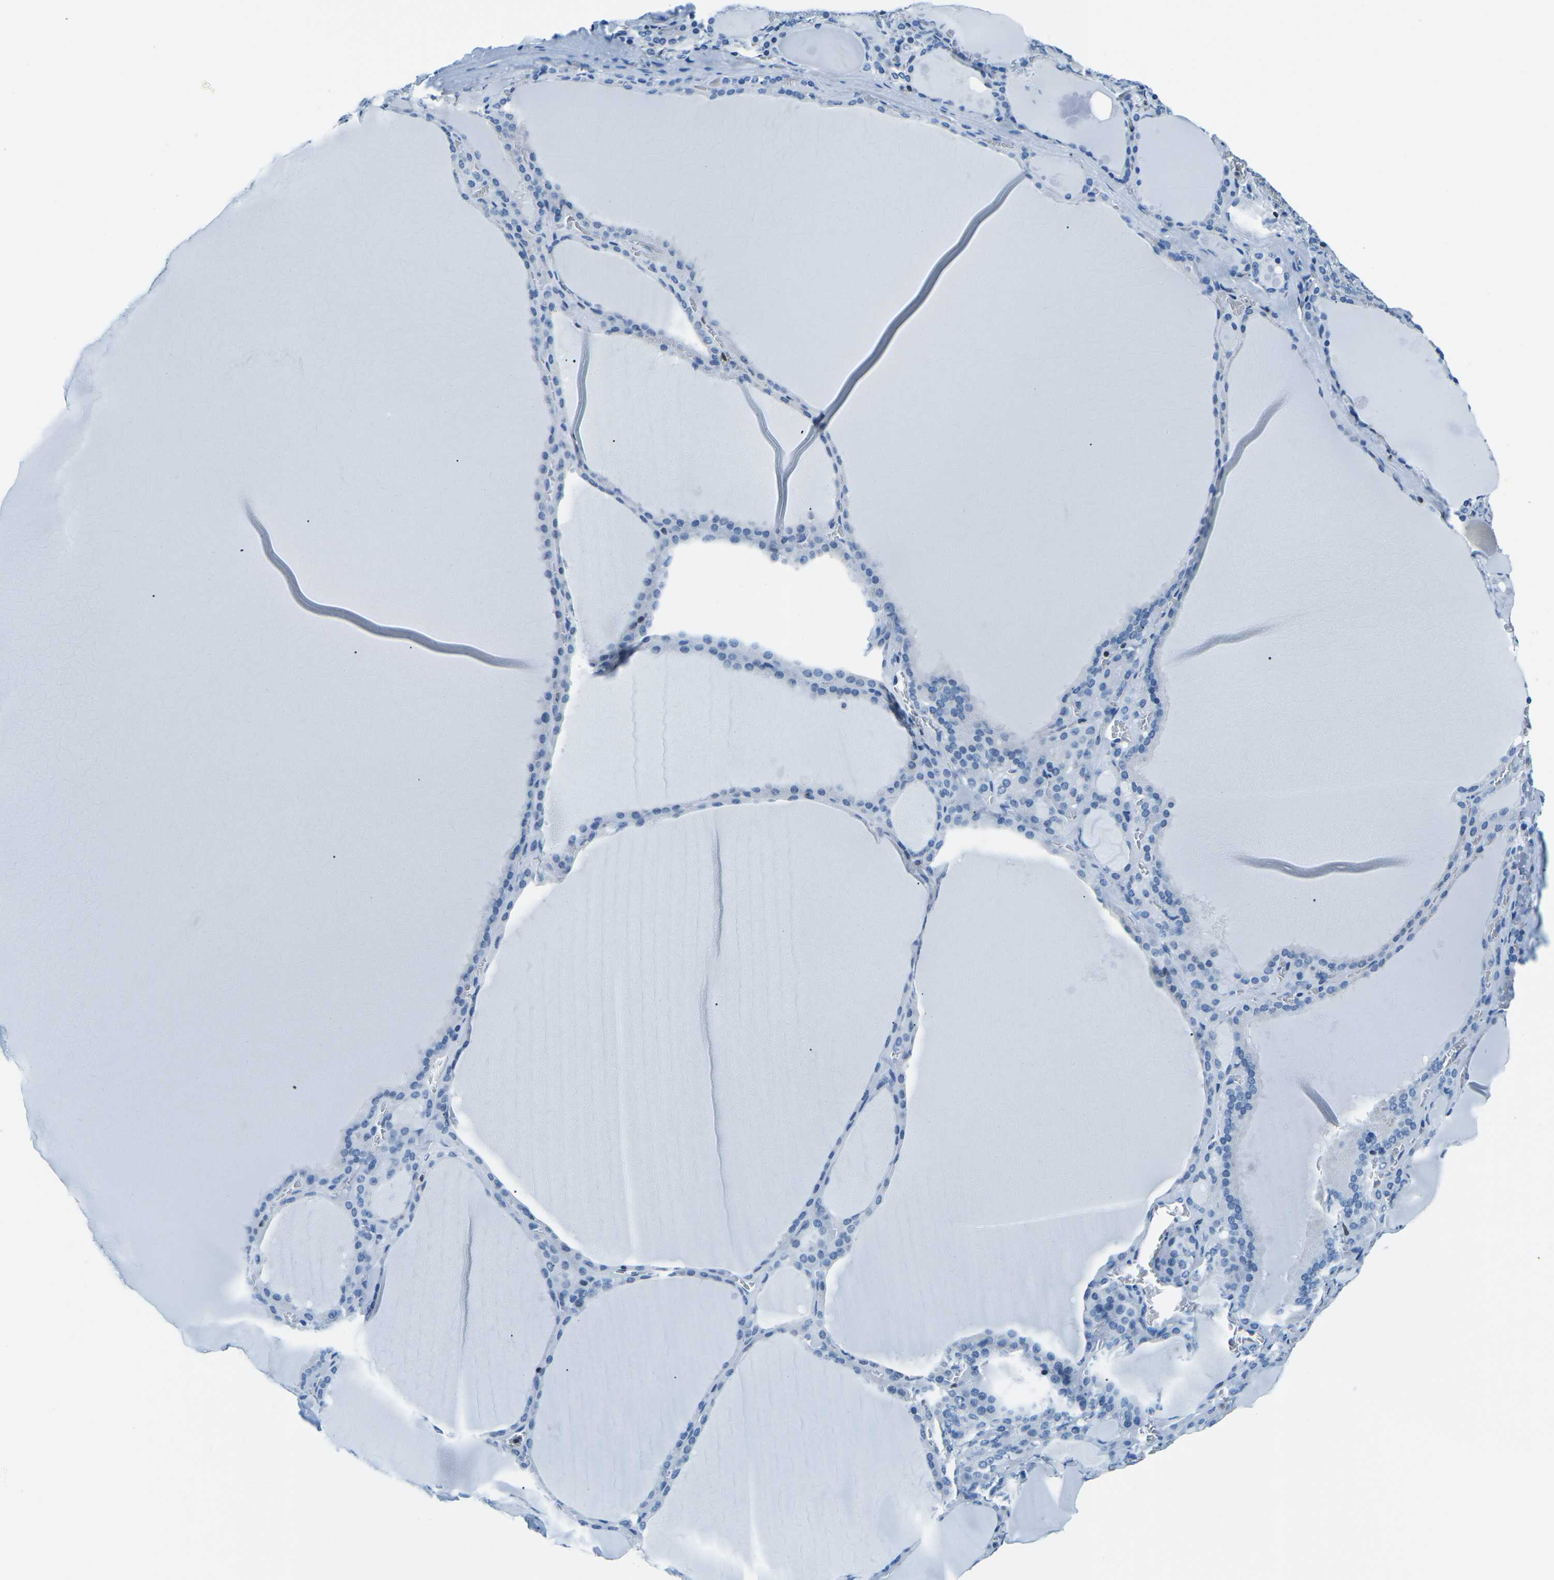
{"staining": {"intensity": "negative", "quantity": "none", "location": "none"}, "tissue": "thyroid gland", "cell_type": "Glandular cells", "image_type": "normal", "snomed": [{"axis": "morphology", "description": "Normal tissue, NOS"}, {"axis": "topography", "description": "Thyroid gland"}], "caption": "Immunohistochemistry (IHC) micrograph of benign thyroid gland stained for a protein (brown), which demonstrates no expression in glandular cells. Nuclei are stained in blue.", "gene": "CELF2", "patient": {"sex": "male", "age": 61}}